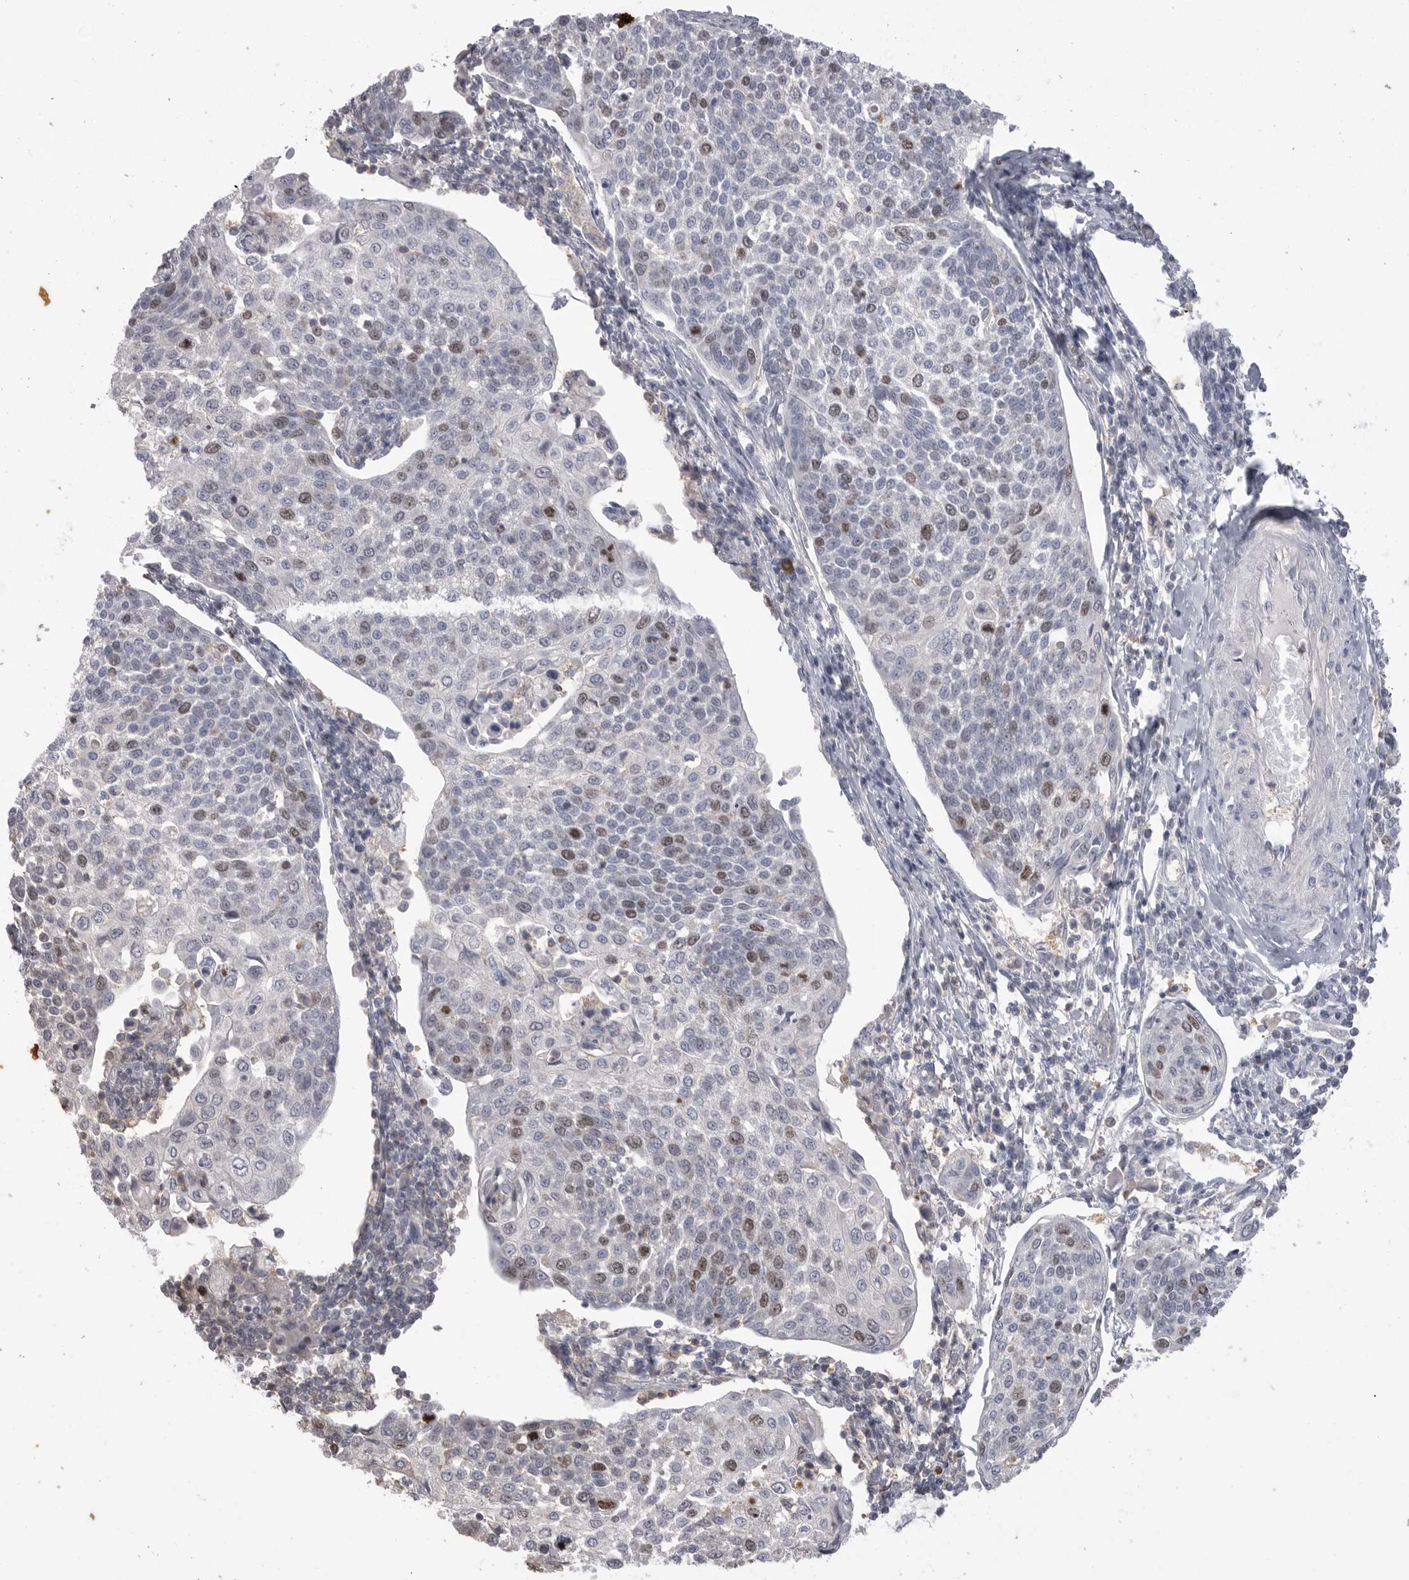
{"staining": {"intensity": "moderate", "quantity": "<25%", "location": "nuclear"}, "tissue": "cervical cancer", "cell_type": "Tumor cells", "image_type": "cancer", "snomed": [{"axis": "morphology", "description": "Squamous cell carcinoma, NOS"}, {"axis": "topography", "description": "Cervix"}], "caption": "Immunohistochemistry (IHC) (DAB) staining of cervical squamous cell carcinoma reveals moderate nuclear protein positivity in about <25% of tumor cells.", "gene": "TOP2A", "patient": {"sex": "female", "age": 34}}